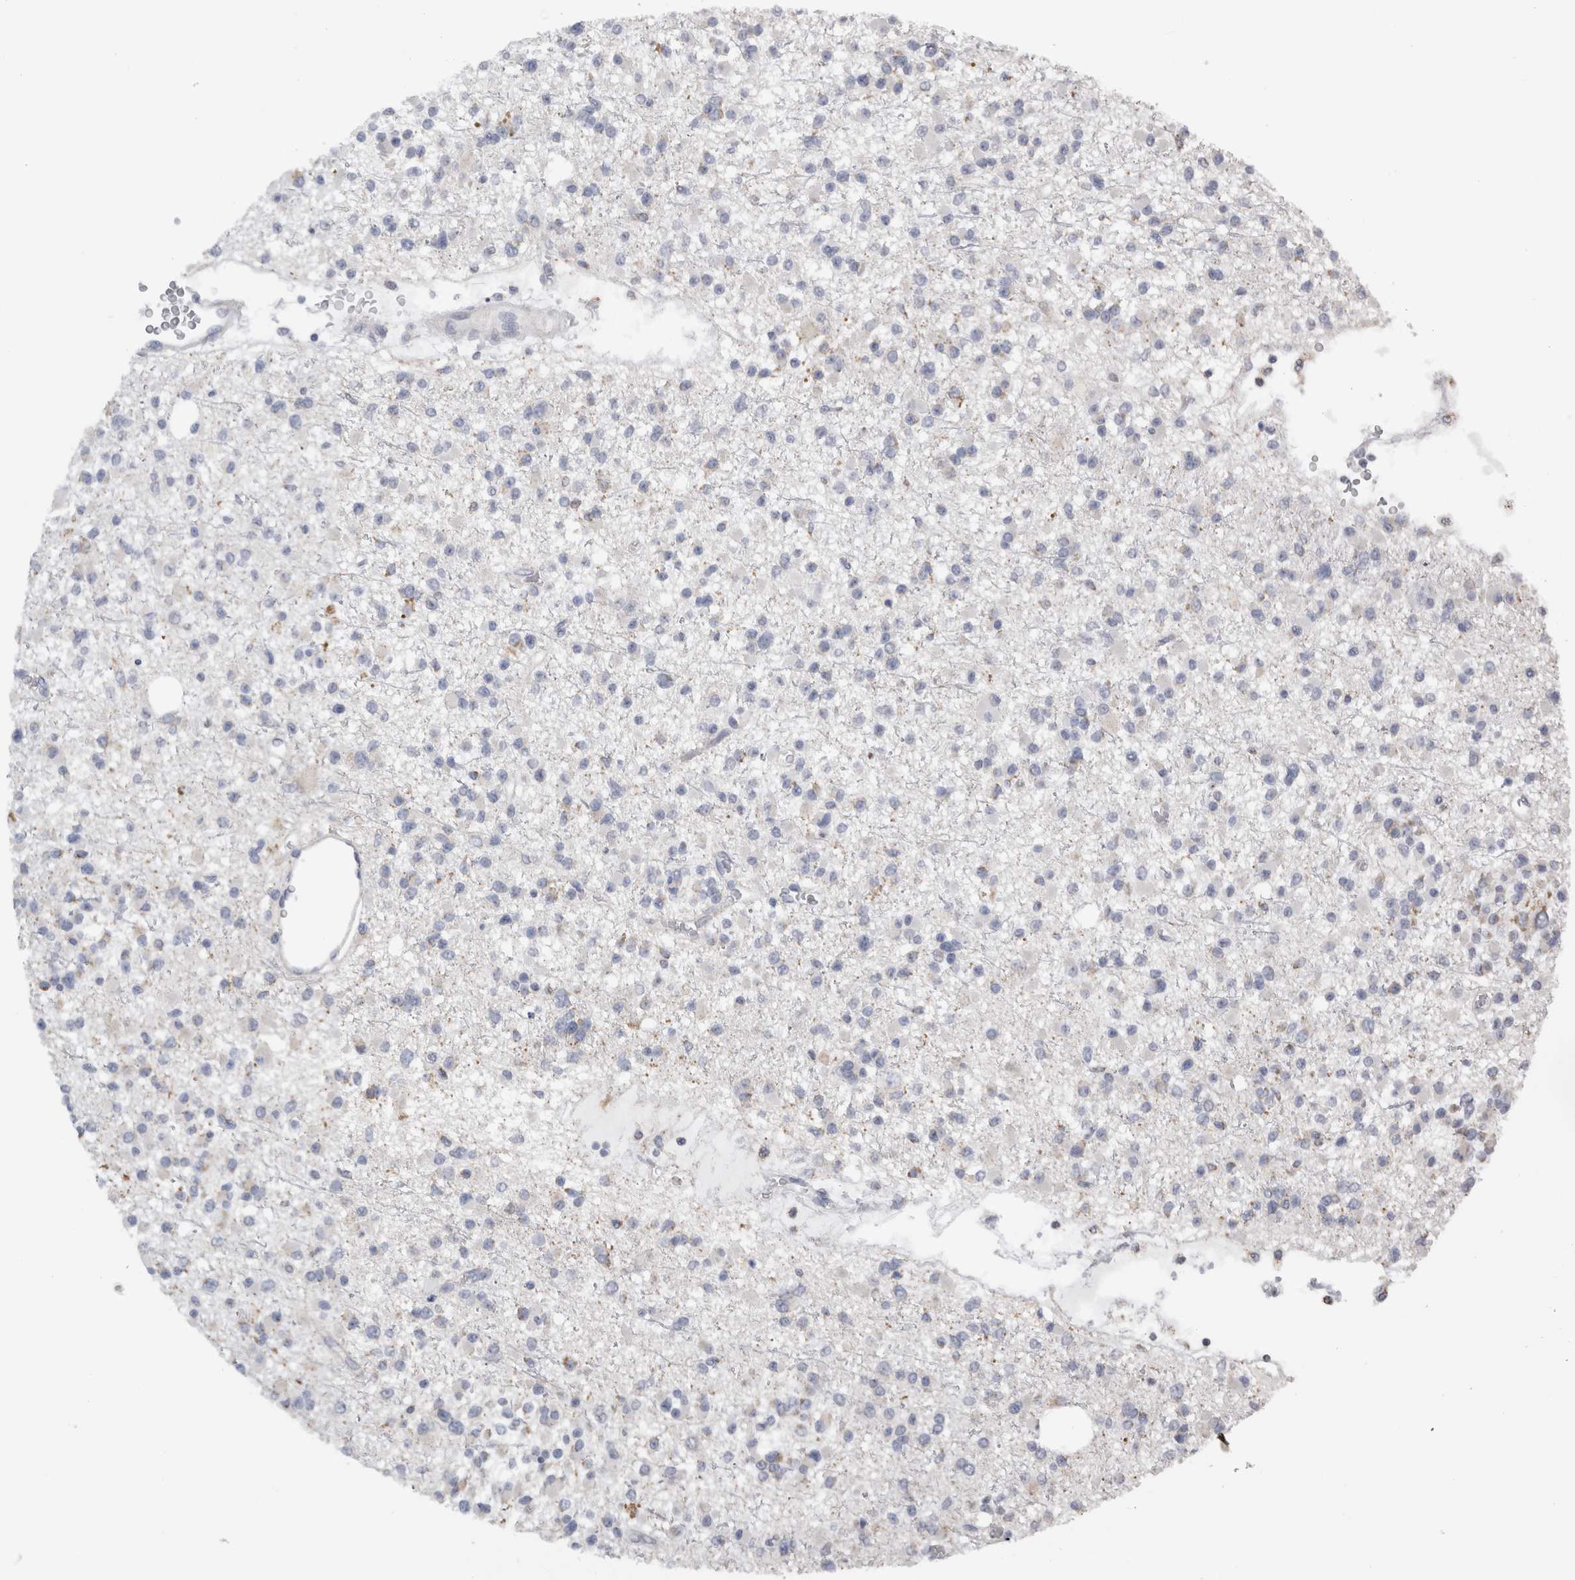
{"staining": {"intensity": "negative", "quantity": "none", "location": "none"}, "tissue": "glioma", "cell_type": "Tumor cells", "image_type": "cancer", "snomed": [{"axis": "morphology", "description": "Glioma, malignant, Low grade"}, {"axis": "topography", "description": "Brain"}], "caption": "High magnification brightfield microscopy of glioma stained with DAB (brown) and counterstained with hematoxylin (blue): tumor cells show no significant expression. The staining was performed using DAB (3,3'-diaminobenzidine) to visualize the protein expression in brown, while the nuclei were stained in blue with hematoxylin (Magnification: 20x).", "gene": "DHRS4", "patient": {"sex": "female", "age": 22}}